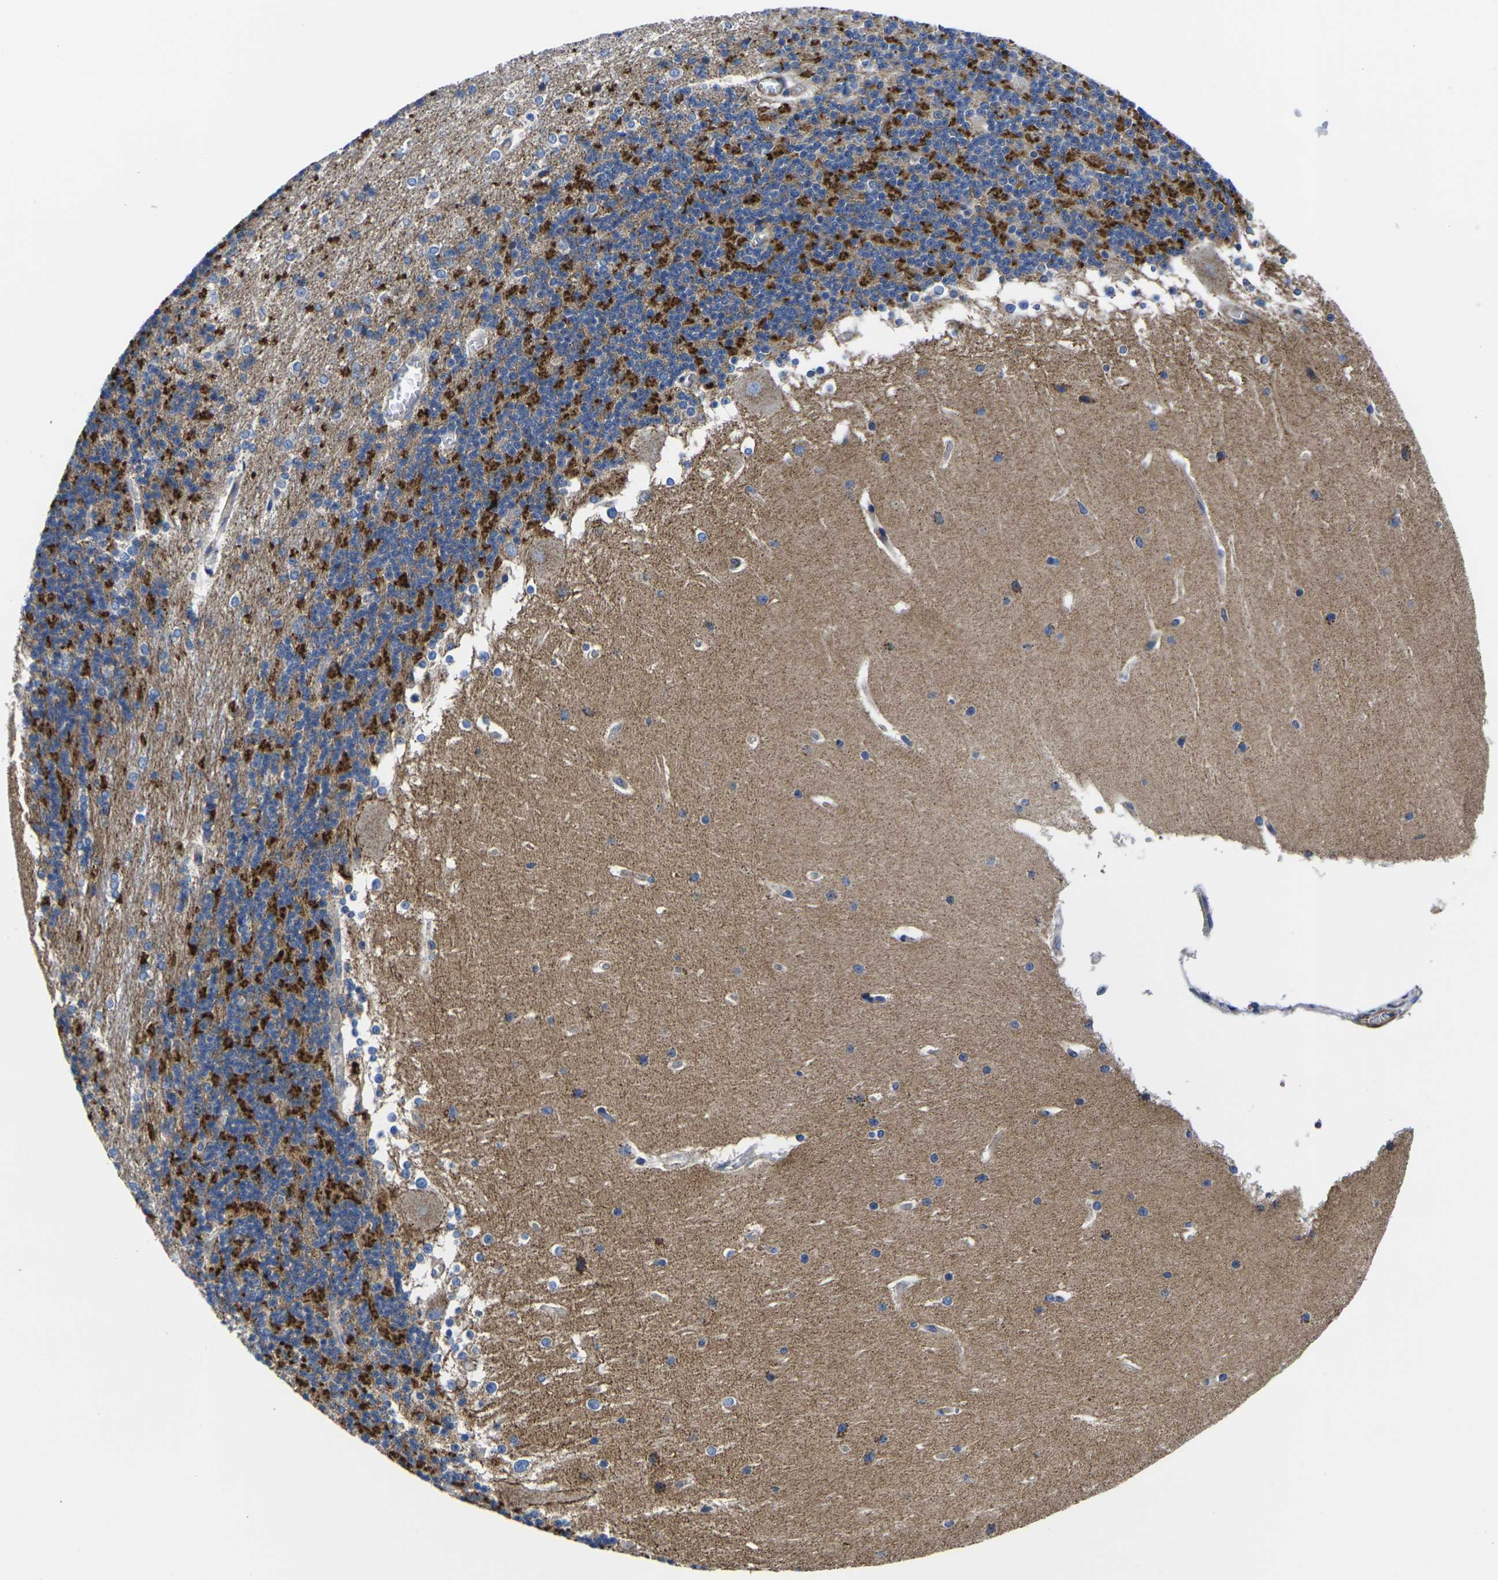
{"staining": {"intensity": "strong", "quantity": "25%-75%", "location": "cytoplasmic/membranous"}, "tissue": "cerebellum", "cell_type": "Cells in granular layer", "image_type": "normal", "snomed": [{"axis": "morphology", "description": "Normal tissue, NOS"}, {"axis": "topography", "description": "Cerebellum"}], "caption": "Immunohistochemistry (DAB (3,3'-diaminobenzidine)) staining of unremarkable human cerebellum shows strong cytoplasmic/membranous protein staining in approximately 25%-75% of cells in granular layer.", "gene": "GPR4", "patient": {"sex": "female", "age": 19}}